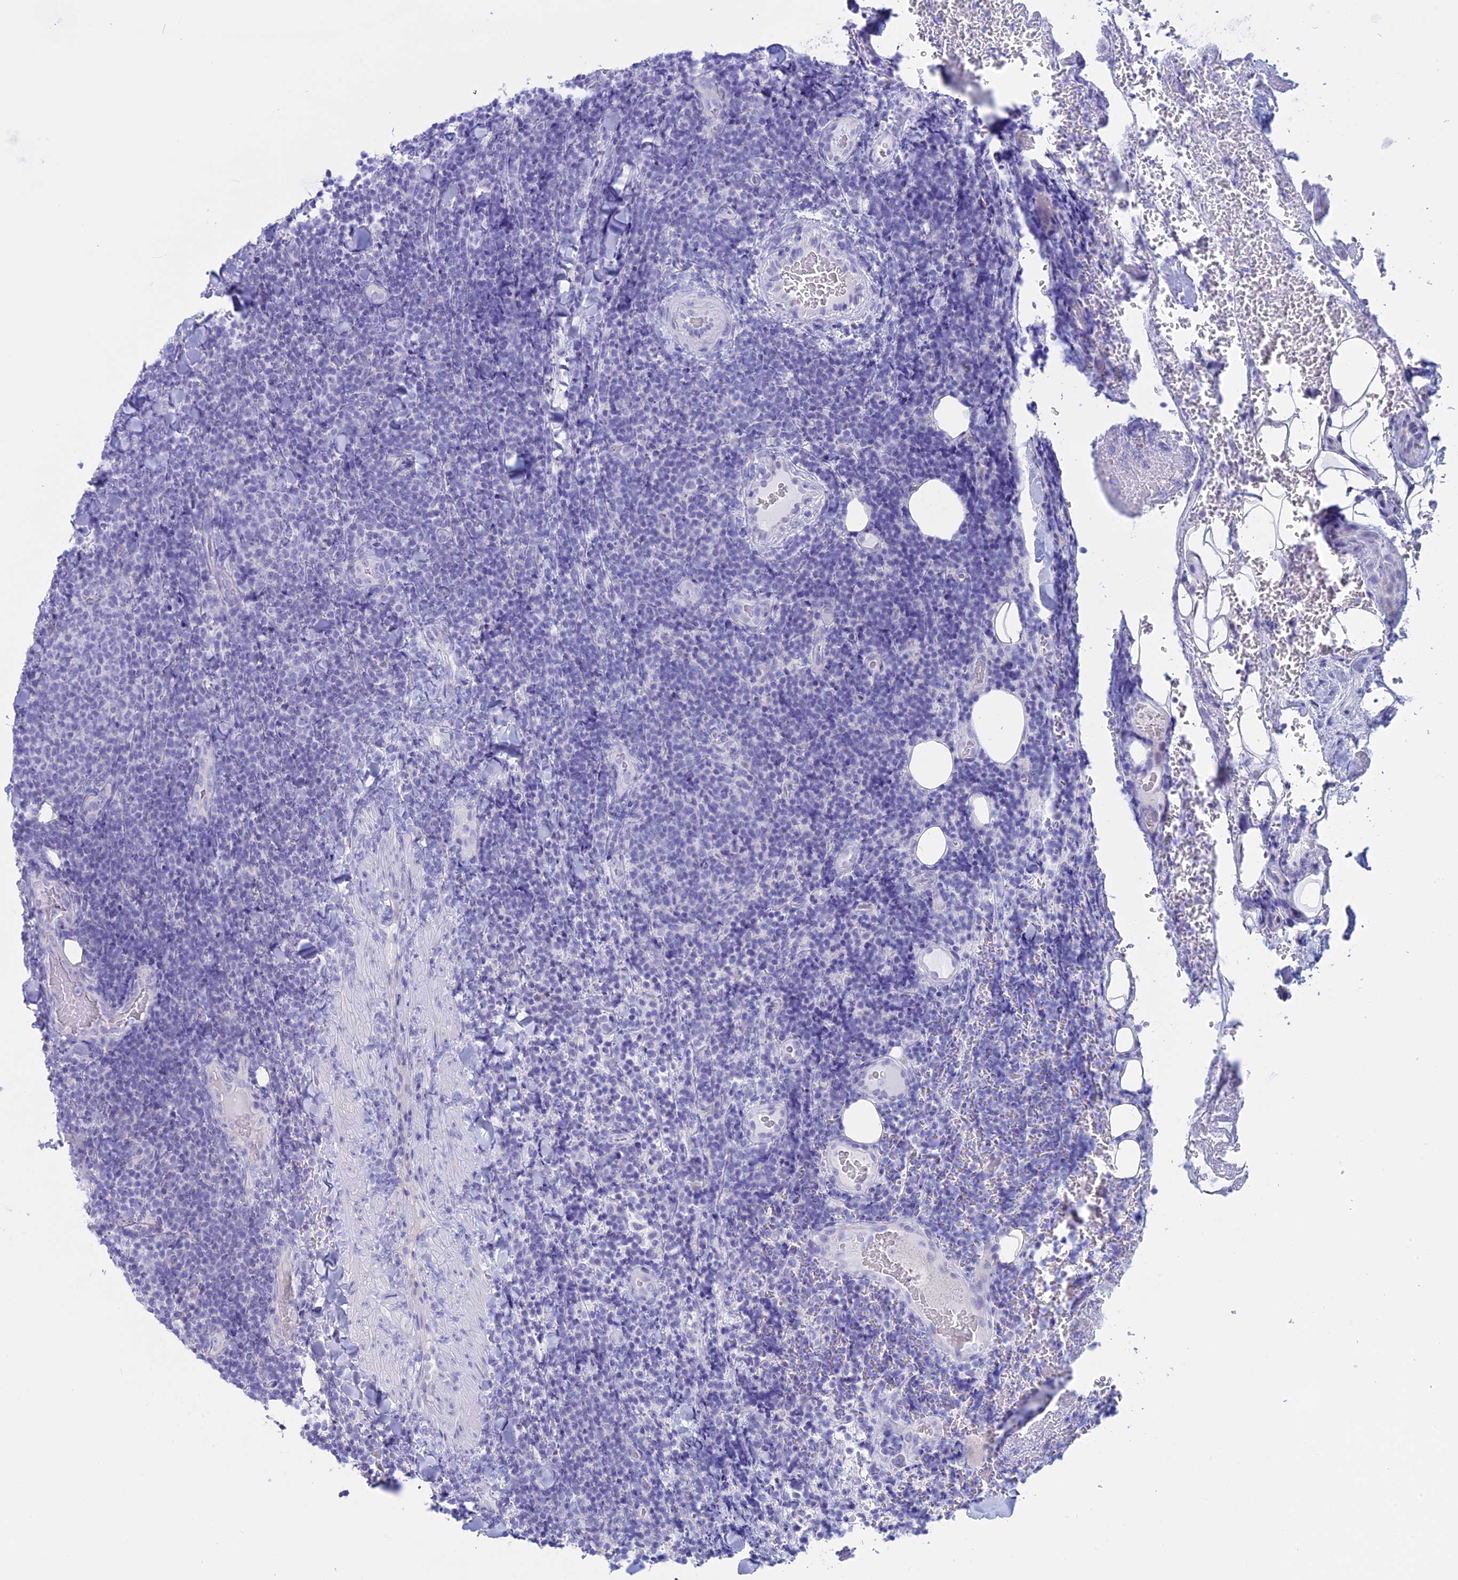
{"staining": {"intensity": "negative", "quantity": "none", "location": "none"}, "tissue": "lymphoma", "cell_type": "Tumor cells", "image_type": "cancer", "snomed": [{"axis": "morphology", "description": "Malignant lymphoma, non-Hodgkin's type, Low grade"}, {"axis": "topography", "description": "Lymph node"}], "caption": "The photomicrograph shows no significant staining in tumor cells of malignant lymphoma, non-Hodgkin's type (low-grade).", "gene": "RP1", "patient": {"sex": "male", "age": 66}}